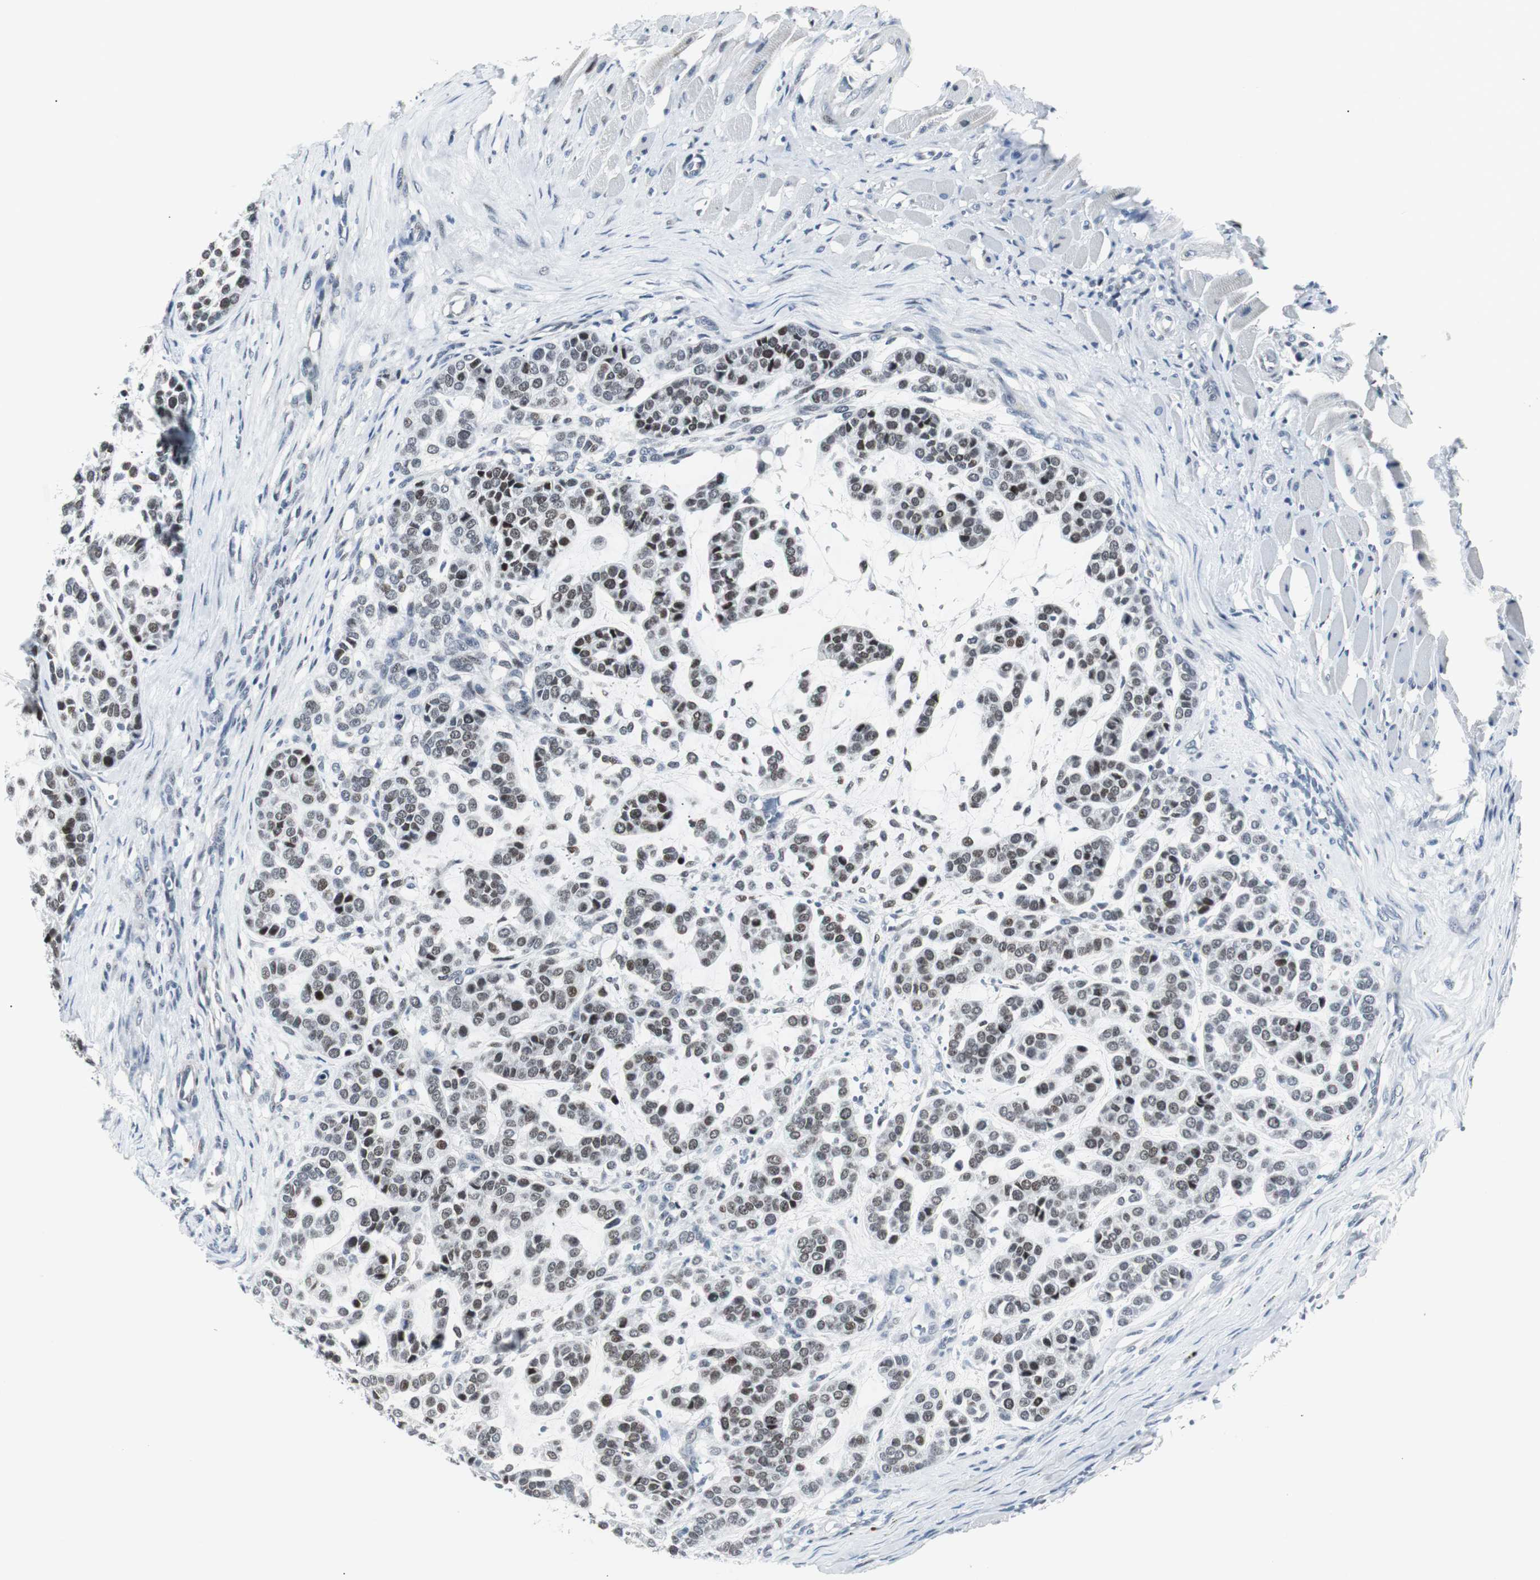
{"staining": {"intensity": "weak", "quantity": ">75%", "location": "nuclear"}, "tissue": "head and neck cancer", "cell_type": "Tumor cells", "image_type": "cancer", "snomed": [{"axis": "morphology", "description": "Adenocarcinoma, NOS"}, {"axis": "morphology", "description": "Adenoma, NOS"}, {"axis": "topography", "description": "Head-Neck"}], "caption": "Brown immunohistochemical staining in head and neck cancer (adenoma) demonstrates weak nuclear staining in approximately >75% of tumor cells.", "gene": "MTA1", "patient": {"sex": "female", "age": 55}}